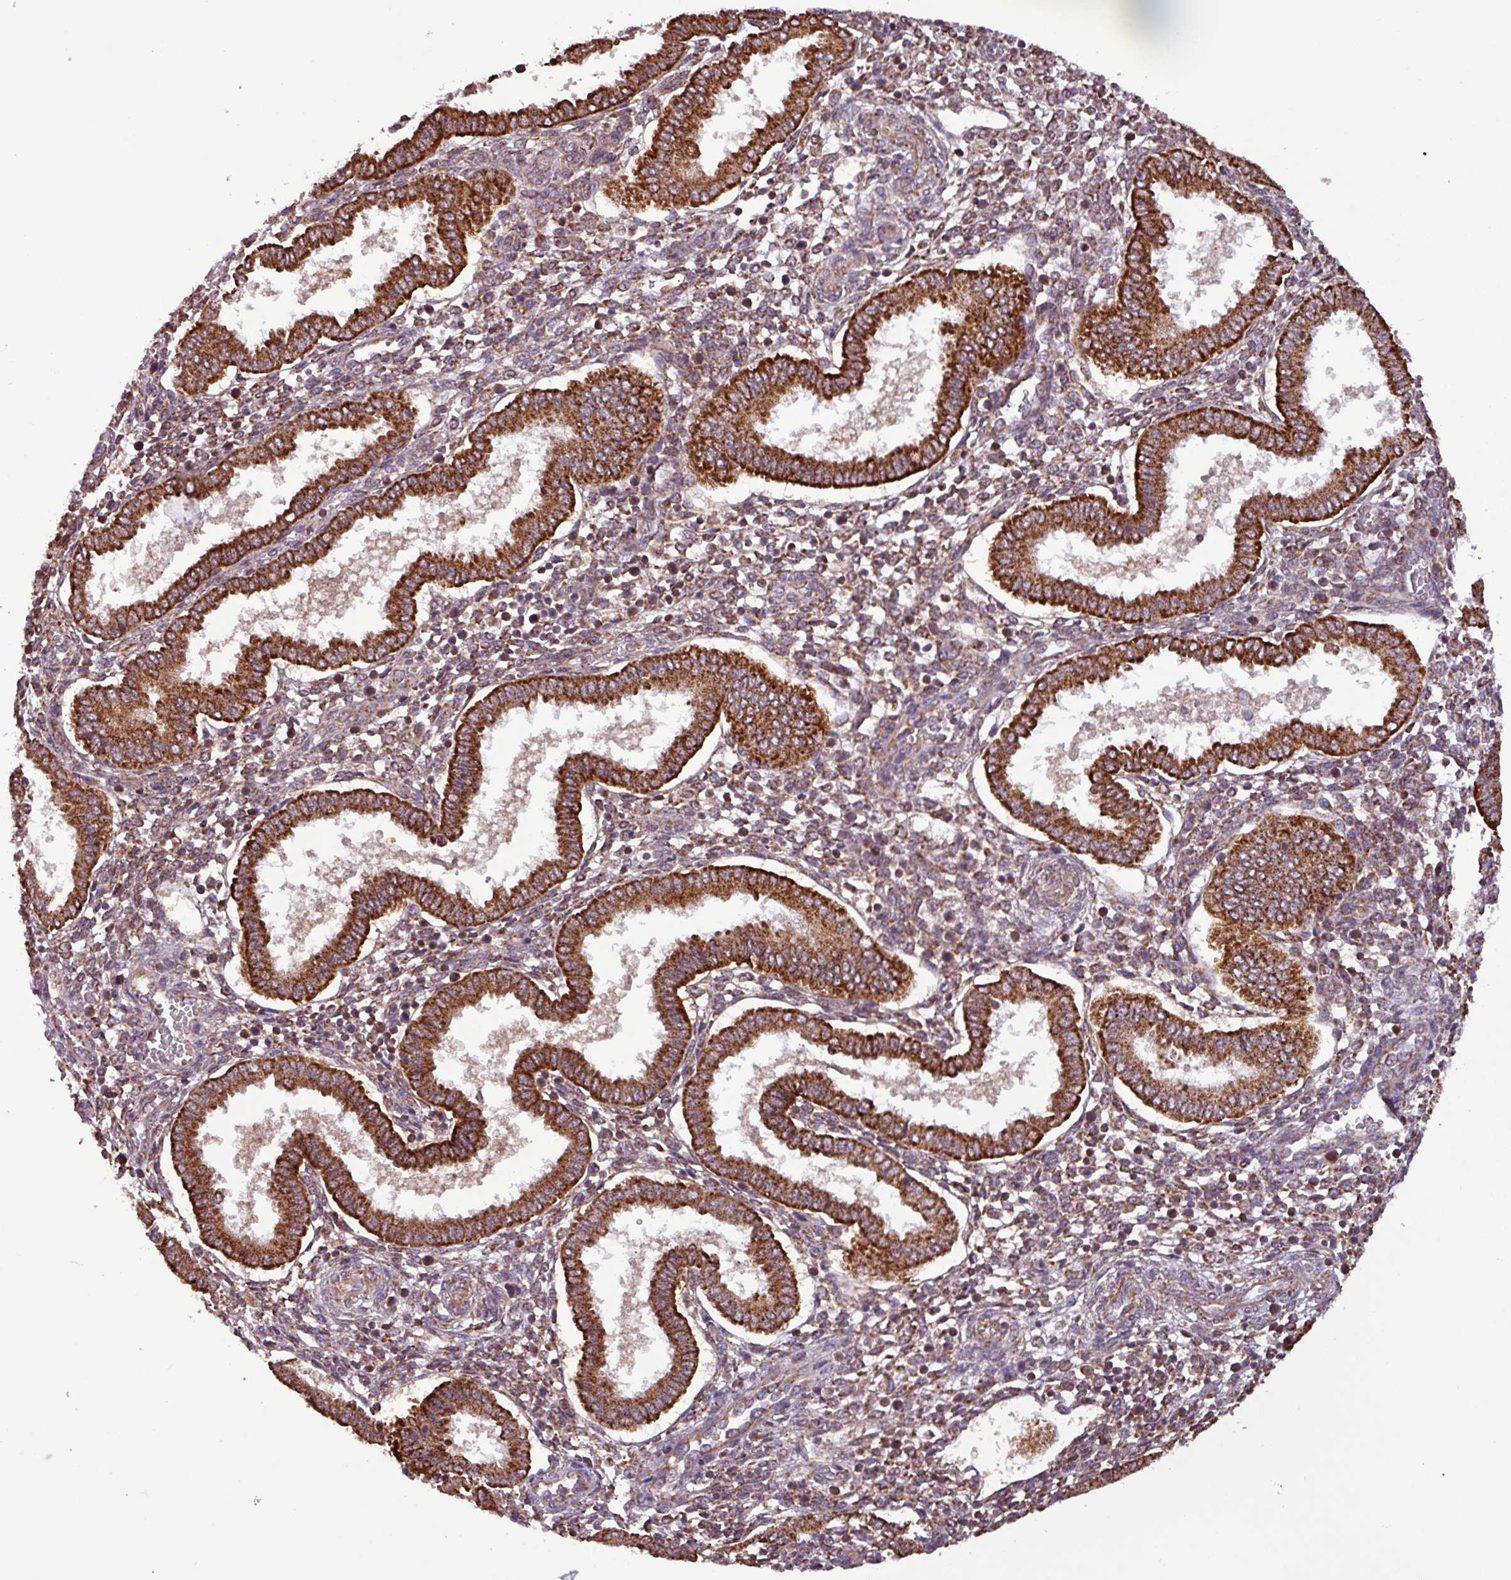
{"staining": {"intensity": "moderate", "quantity": ">75%", "location": "cytoplasmic/membranous"}, "tissue": "endometrium", "cell_type": "Cells in endometrial stroma", "image_type": "normal", "snomed": [{"axis": "morphology", "description": "Normal tissue, NOS"}, {"axis": "topography", "description": "Endometrium"}], "caption": "Immunohistochemistry (IHC) of benign endometrium displays medium levels of moderate cytoplasmic/membranous staining in about >75% of cells in endometrial stroma.", "gene": "MCTP2", "patient": {"sex": "female", "age": 24}}